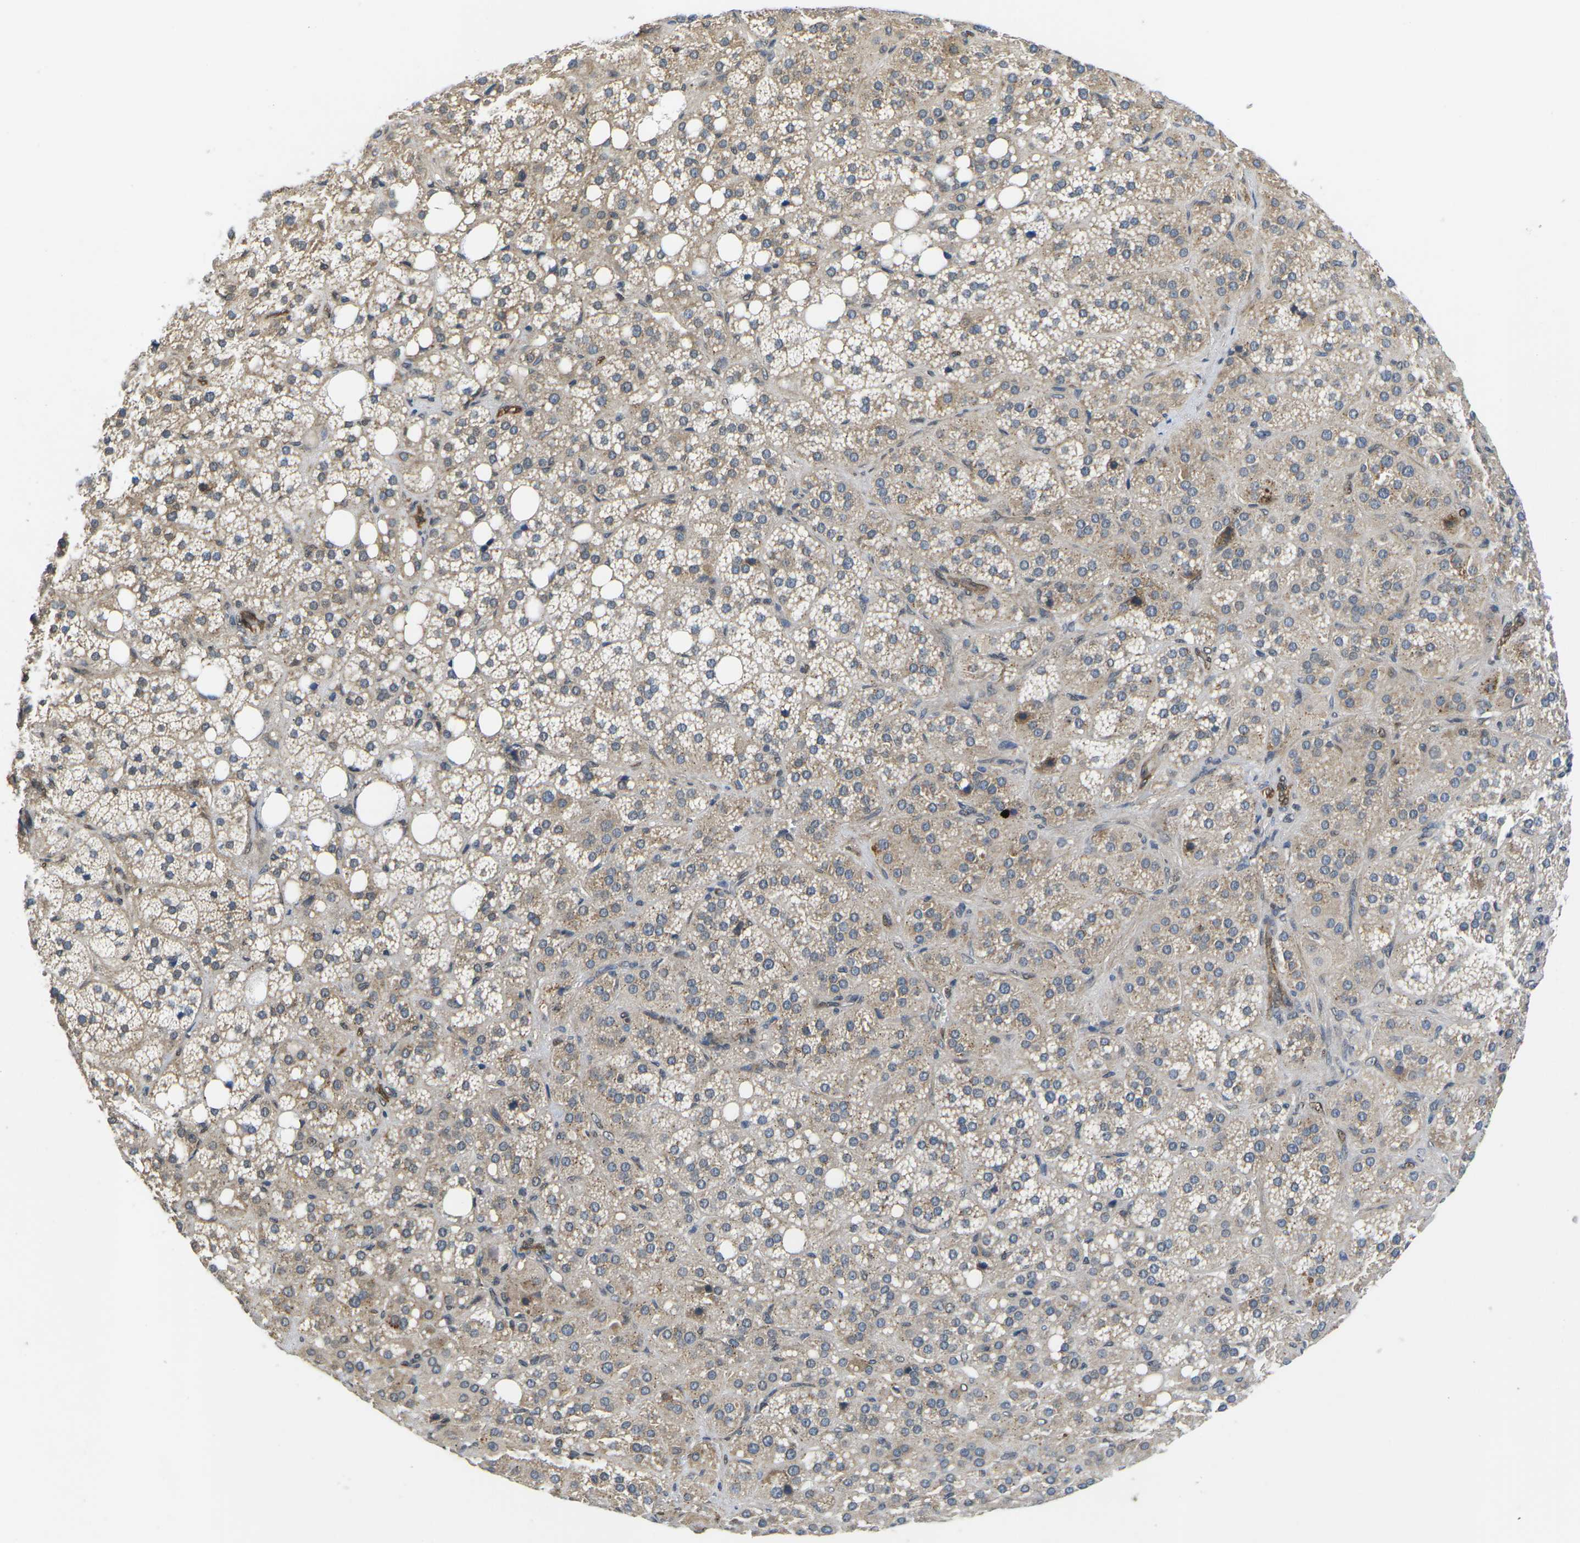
{"staining": {"intensity": "moderate", "quantity": "25%-75%", "location": "cytoplasmic/membranous"}, "tissue": "adrenal gland", "cell_type": "Glandular cells", "image_type": "normal", "snomed": [{"axis": "morphology", "description": "Normal tissue, NOS"}, {"axis": "topography", "description": "Adrenal gland"}], "caption": "IHC of benign human adrenal gland demonstrates medium levels of moderate cytoplasmic/membranous expression in approximately 25%-75% of glandular cells.", "gene": "ERBB4", "patient": {"sex": "female", "age": 59}}